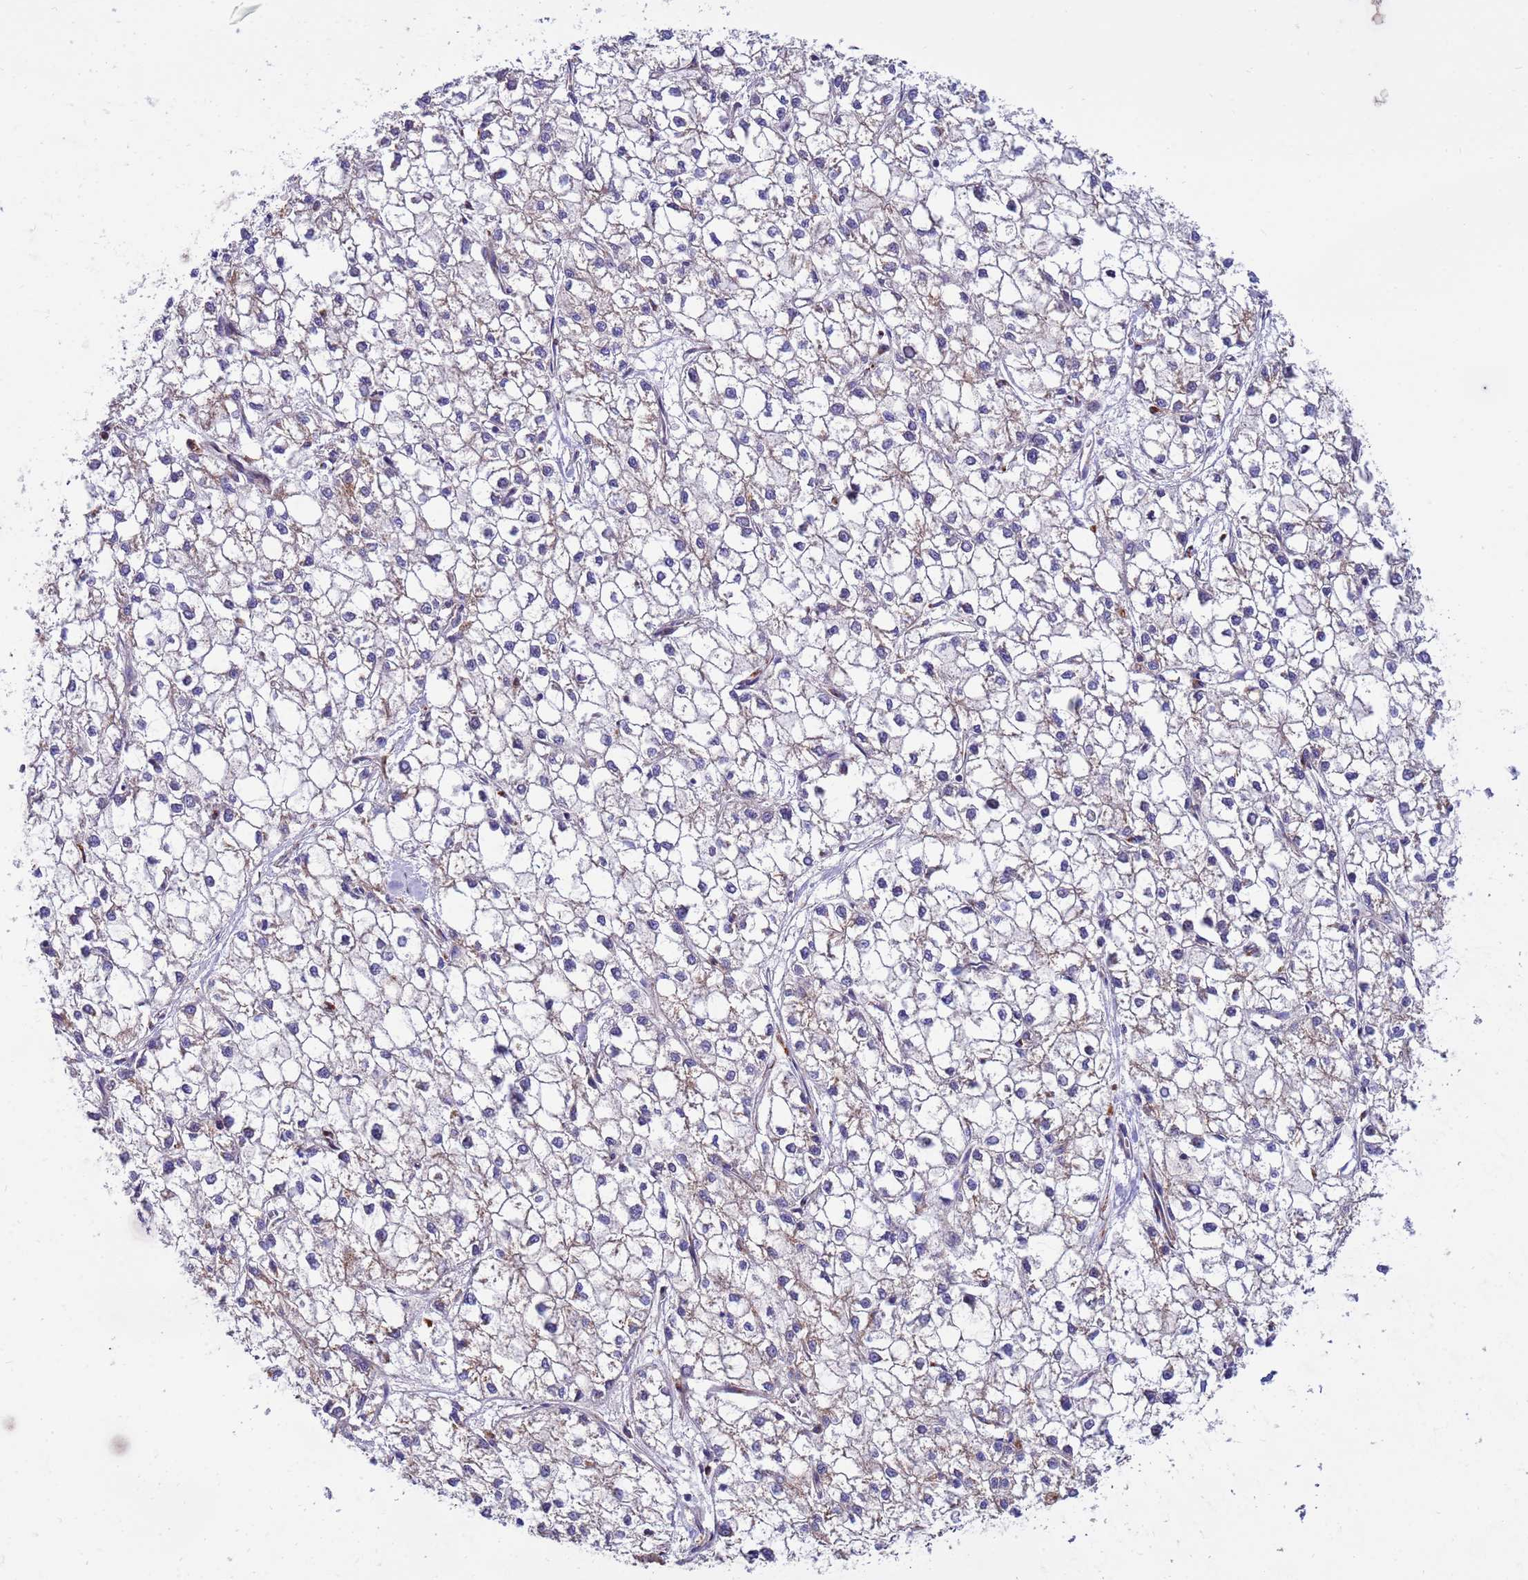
{"staining": {"intensity": "weak", "quantity": "25%-75%", "location": "cytoplasmic/membranous"}, "tissue": "liver cancer", "cell_type": "Tumor cells", "image_type": "cancer", "snomed": [{"axis": "morphology", "description": "Carcinoma, Hepatocellular, NOS"}, {"axis": "topography", "description": "Liver"}], "caption": "Immunohistochemical staining of human liver hepatocellular carcinoma shows weak cytoplasmic/membranous protein expression in about 25%-75% of tumor cells.", "gene": "HPS3", "patient": {"sex": "female", "age": 43}}